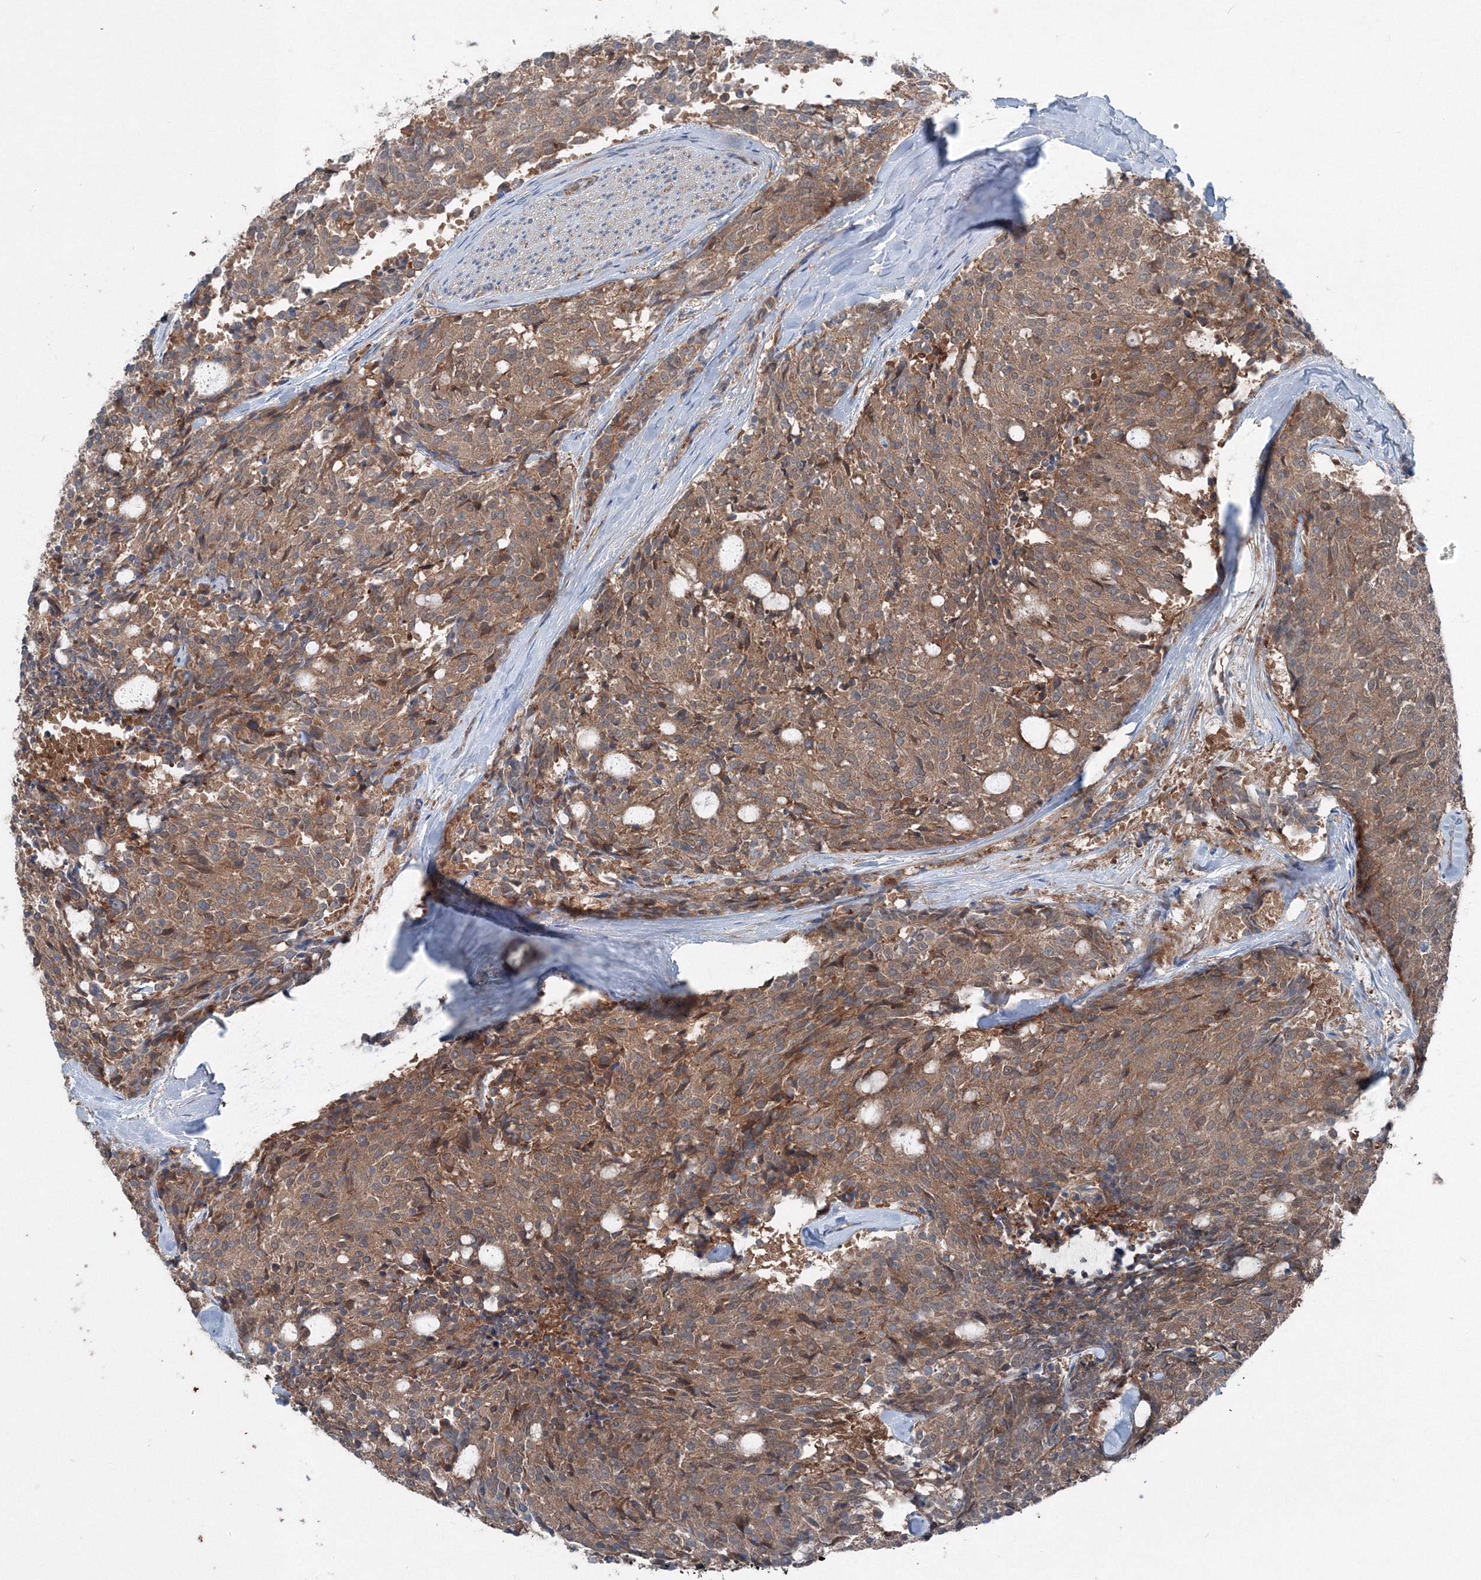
{"staining": {"intensity": "moderate", "quantity": ">75%", "location": "cytoplasmic/membranous"}, "tissue": "carcinoid", "cell_type": "Tumor cells", "image_type": "cancer", "snomed": [{"axis": "morphology", "description": "Carcinoid, malignant, NOS"}, {"axis": "topography", "description": "Pancreas"}], "caption": "Human carcinoid stained for a protein (brown) shows moderate cytoplasmic/membranous positive expression in approximately >75% of tumor cells.", "gene": "TPRKB", "patient": {"sex": "female", "age": 54}}